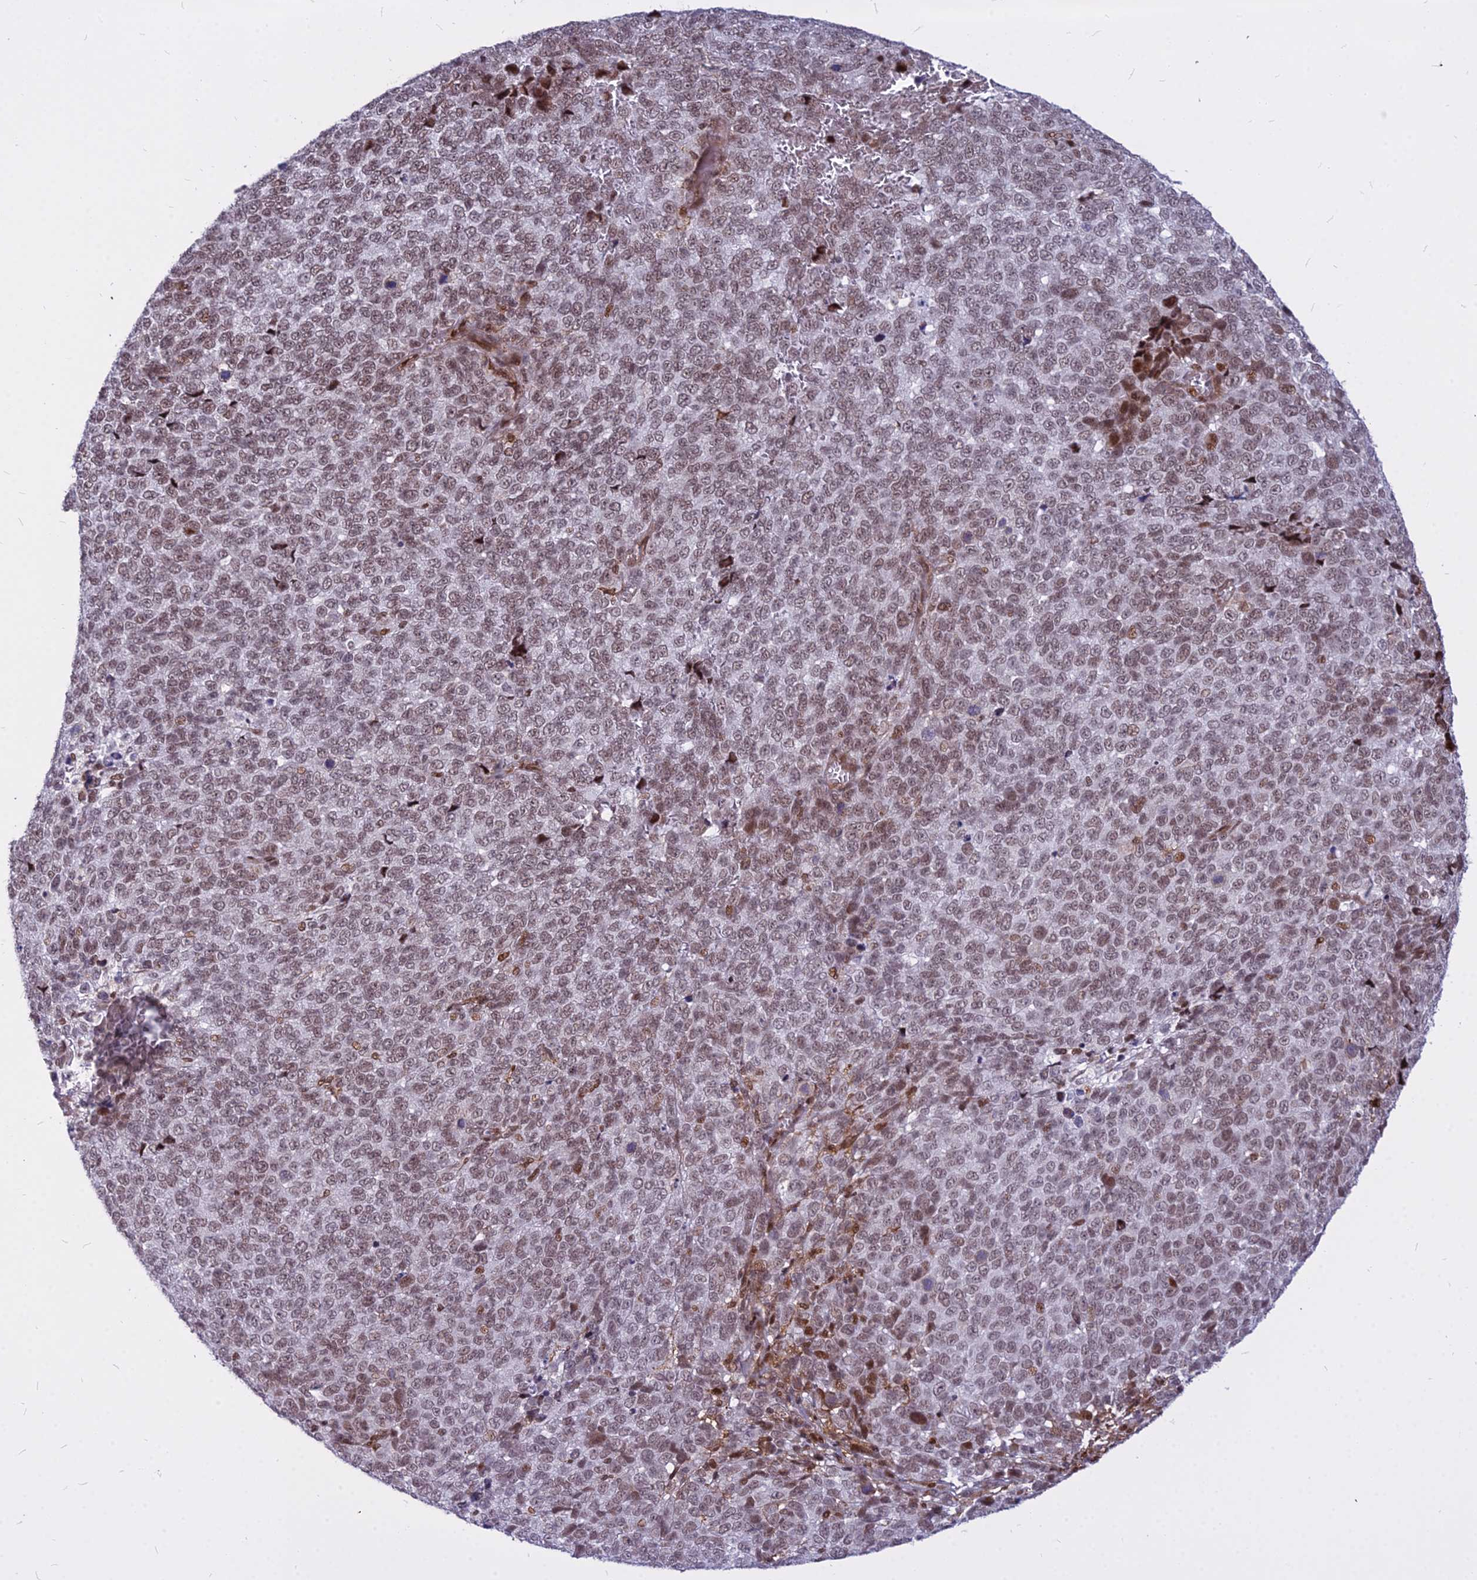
{"staining": {"intensity": "weak", "quantity": ">75%", "location": "nuclear"}, "tissue": "melanoma", "cell_type": "Tumor cells", "image_type": "cancer", "snomed": [{"axis": "morphology", "description": "Malignant melanoma, NOS"}, {"axis": "topography", "description": "Nose, NOS"}], "caption": "A brown stain highlights weak nuclear positivity of a protein in human melanoma tumor cells.", "gene": "ALG10", "patient": {"sex": "female", "age": 48}}